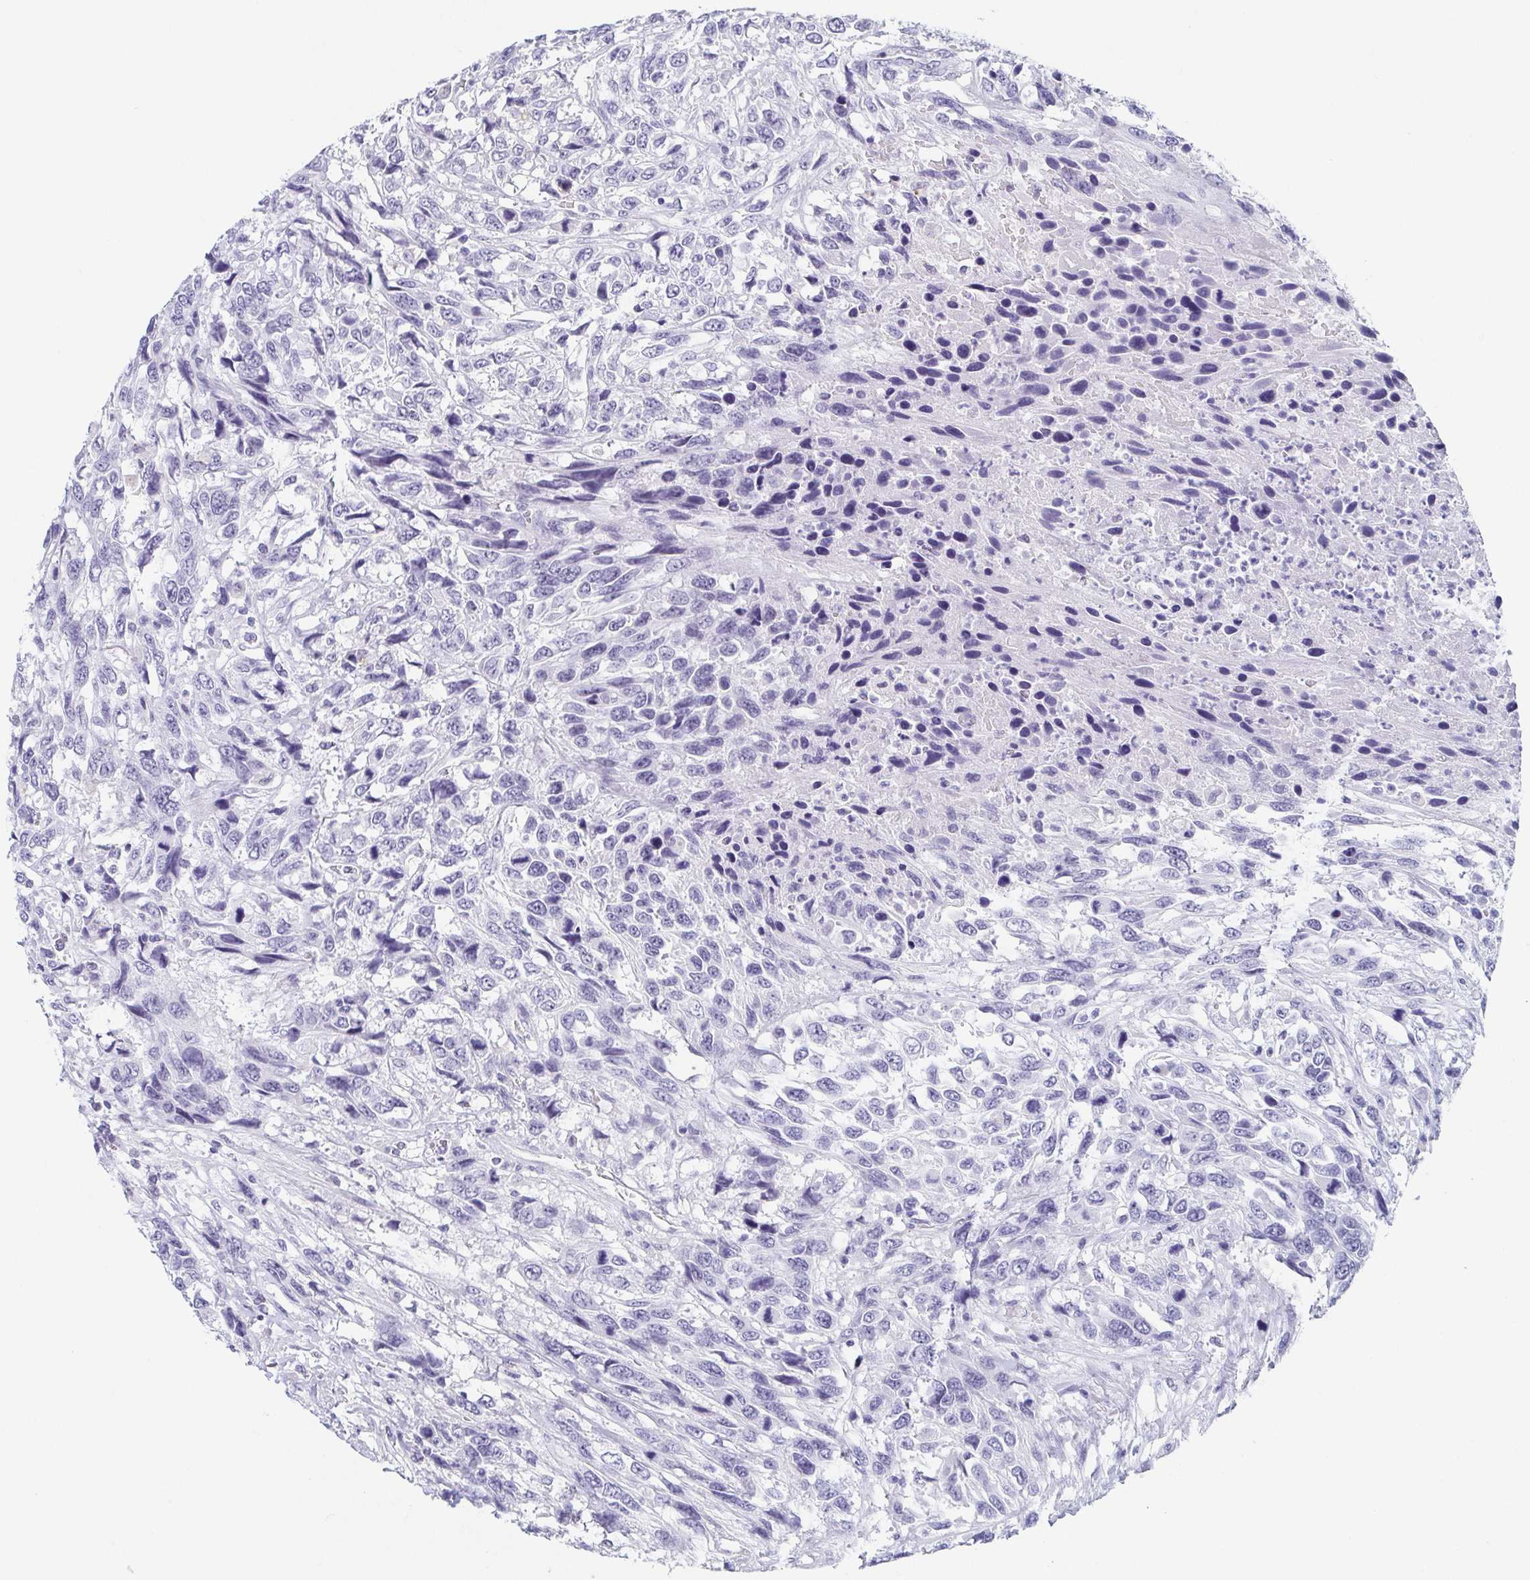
{"staining": {"intensity": "negative", "quantity": "none", "location": "none"}, "tissue": "urothelial cancer", "cell_type": "Tumor cells", "image_type": "cancer", "snomed": [{"axis": "morphology", "description": "Urothelial carcinoma, High grade"}, {"axis": "topography", "description": "Urinary bladder"}], "caption": "Immunohistochemistry of high-grade urothelial carcinoma demonstrates no expression in tumor cells.", "gene": "REG4", "patient": {"sex": "female", "age": 70}}